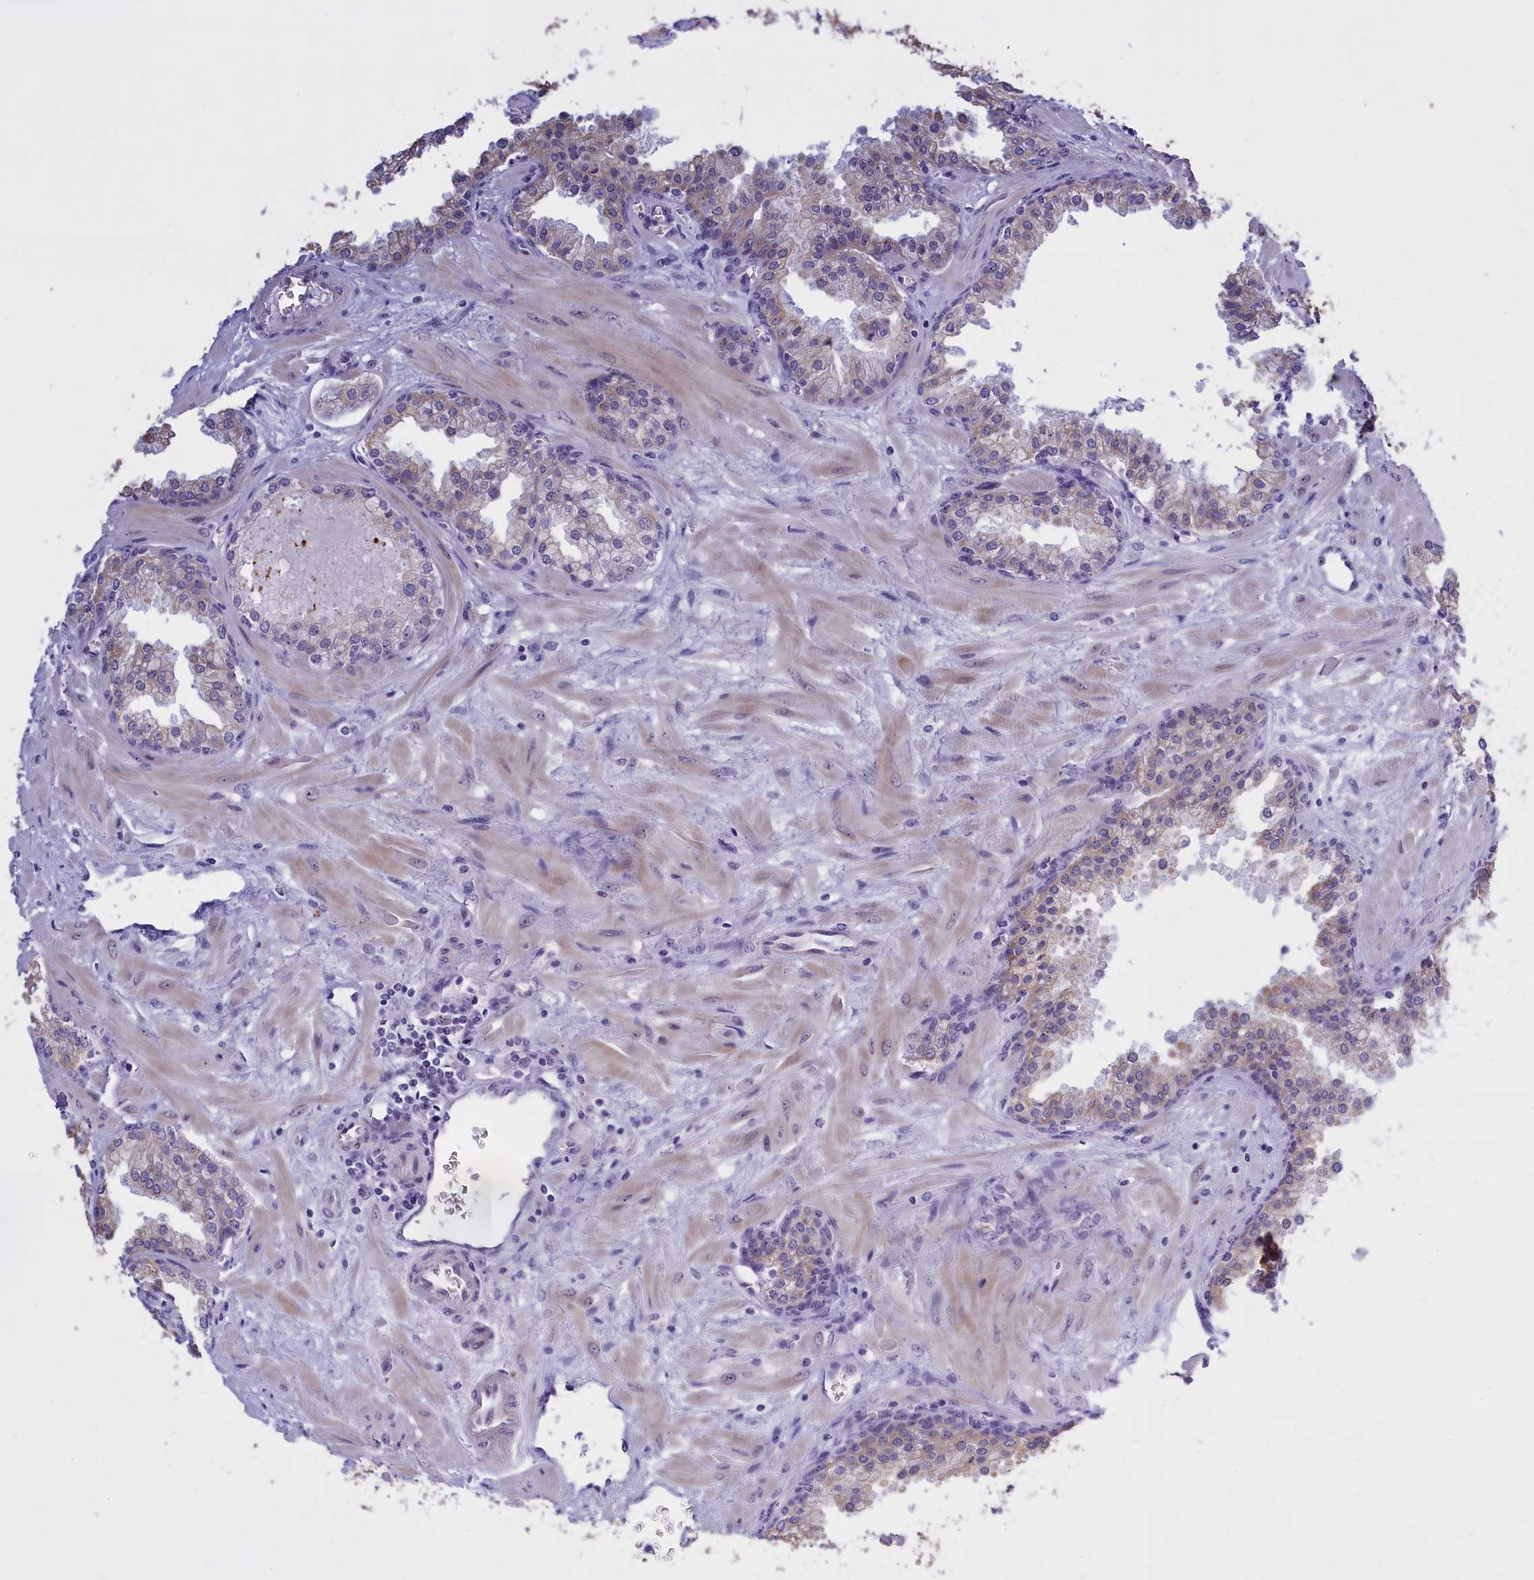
{"staining": {"intensity": "weak", "quantity": "25%-75%", "location": "cytoplasmic/membranous"}, "tissue": "prostate cancer", "cell_type": "Tumor cells", "image_type": "cancer", "snomed": [{"axis": "morphology", "description": "Adenocarcinoma, Low grade"}, {"axis": "topography", "description": "Prostate"}], "caption": "Human prostate low-grade adenocarcinoma stained for a protein (brown) reveals weak cytoplasmic/membranous positive expression in approximately 25%-75% of tumor cells.", "gene": "TBL3", "patient": {"sex": "male", "age": 67}}